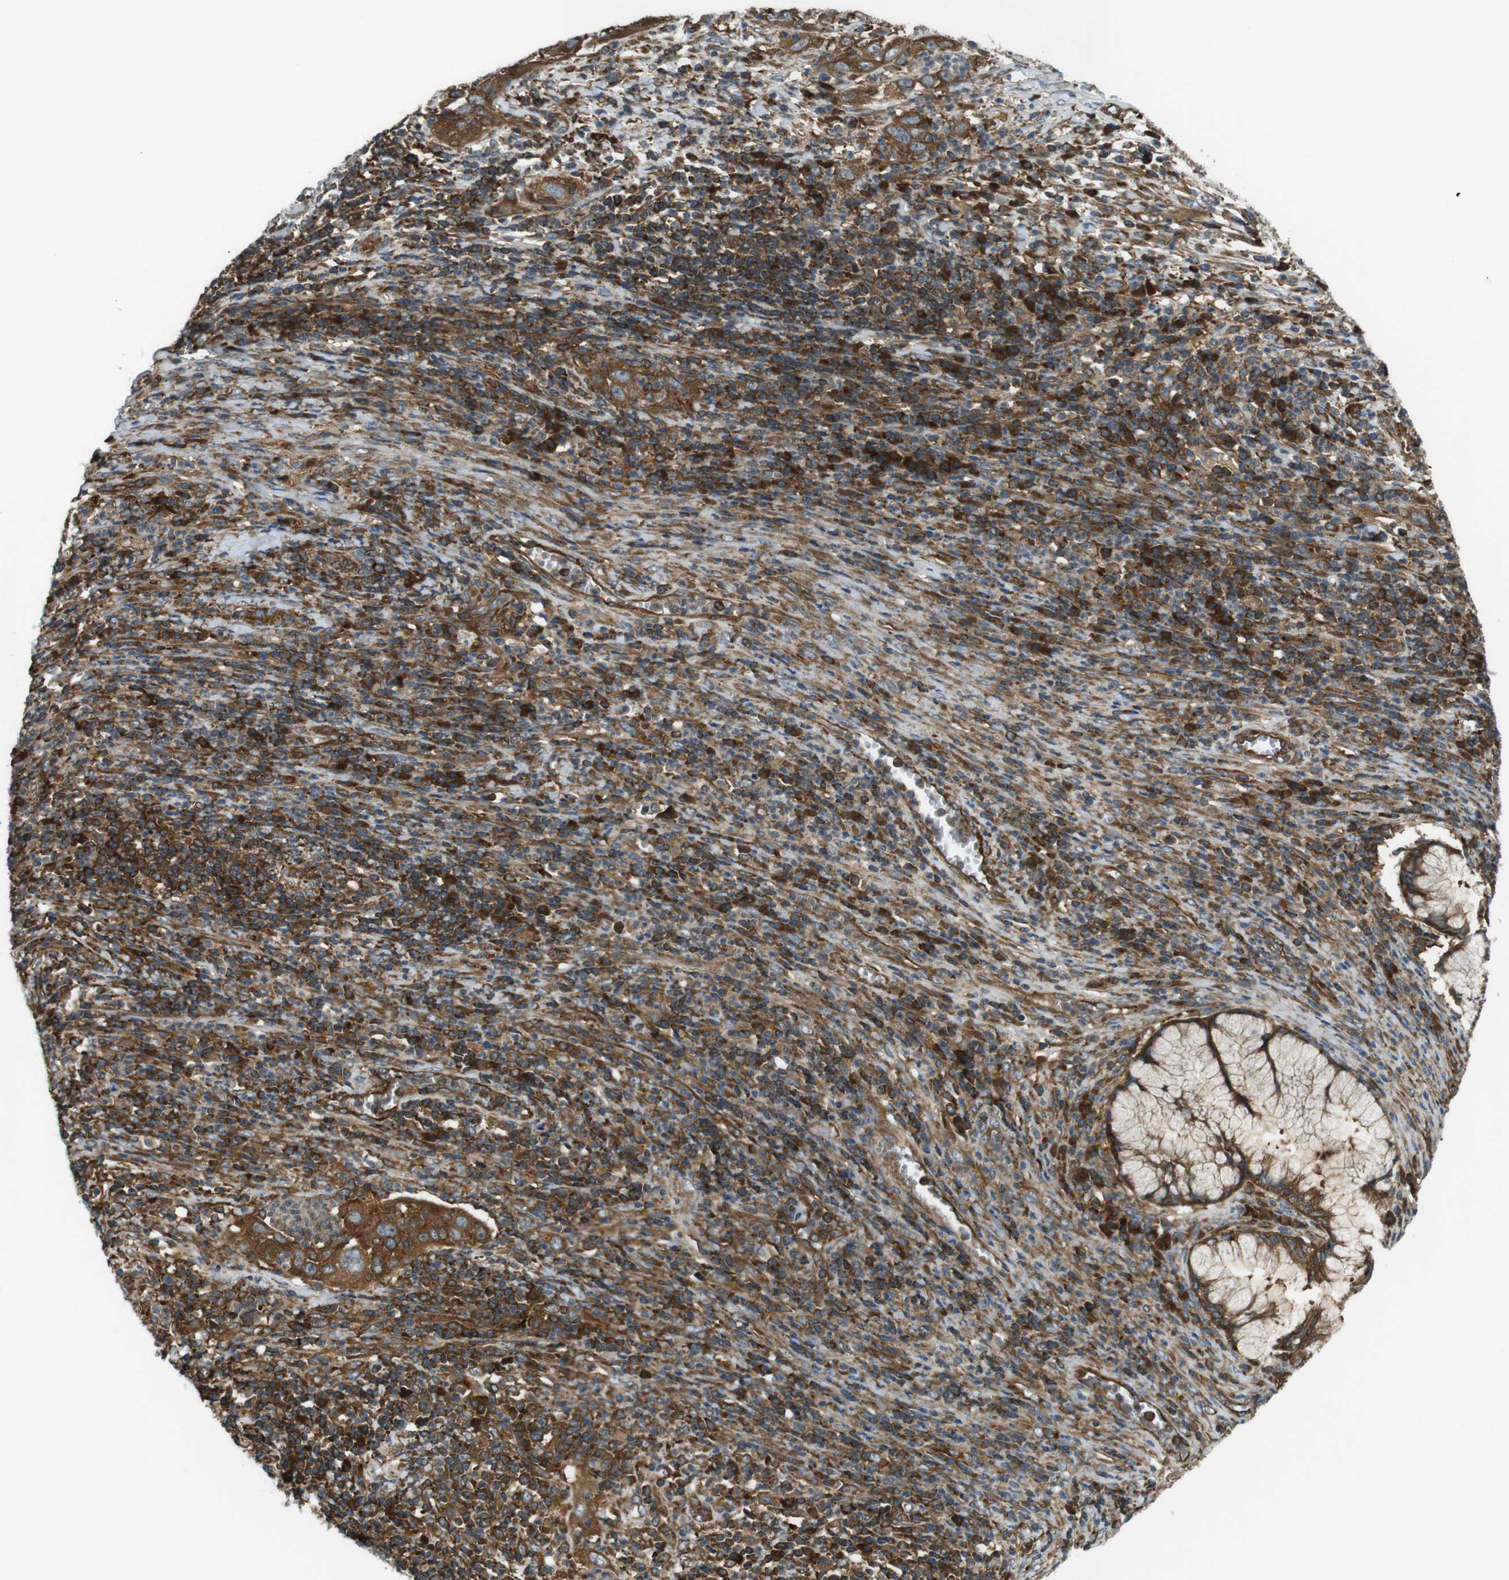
{"staining": {"intensity": "strong", "quantity": ">75%", "location": "cytoplasmic/membranous"}, "tissue": "cervical cancer", "cell_type": "Tumor cells", "image_type": "cancer", "snomed": [{"axis": "morphology", "description": "Squamous cell carcinoma, NOS"}, {"axis": "topography", "description": "Cervix"}], "caption": "Immunohistochemistry image of neoplastic tissue: squamous cell carcinoma (cervical) stained using immunohistochemistry (IHC) shows high levels of strong protein expression localized specifically in the cytoplasmic/membranous of tumor cells, appearing as a cytoplasmic/membranous brown color.", "gene": "TSC1", "patient": {"sex": "female", "age": 32}}